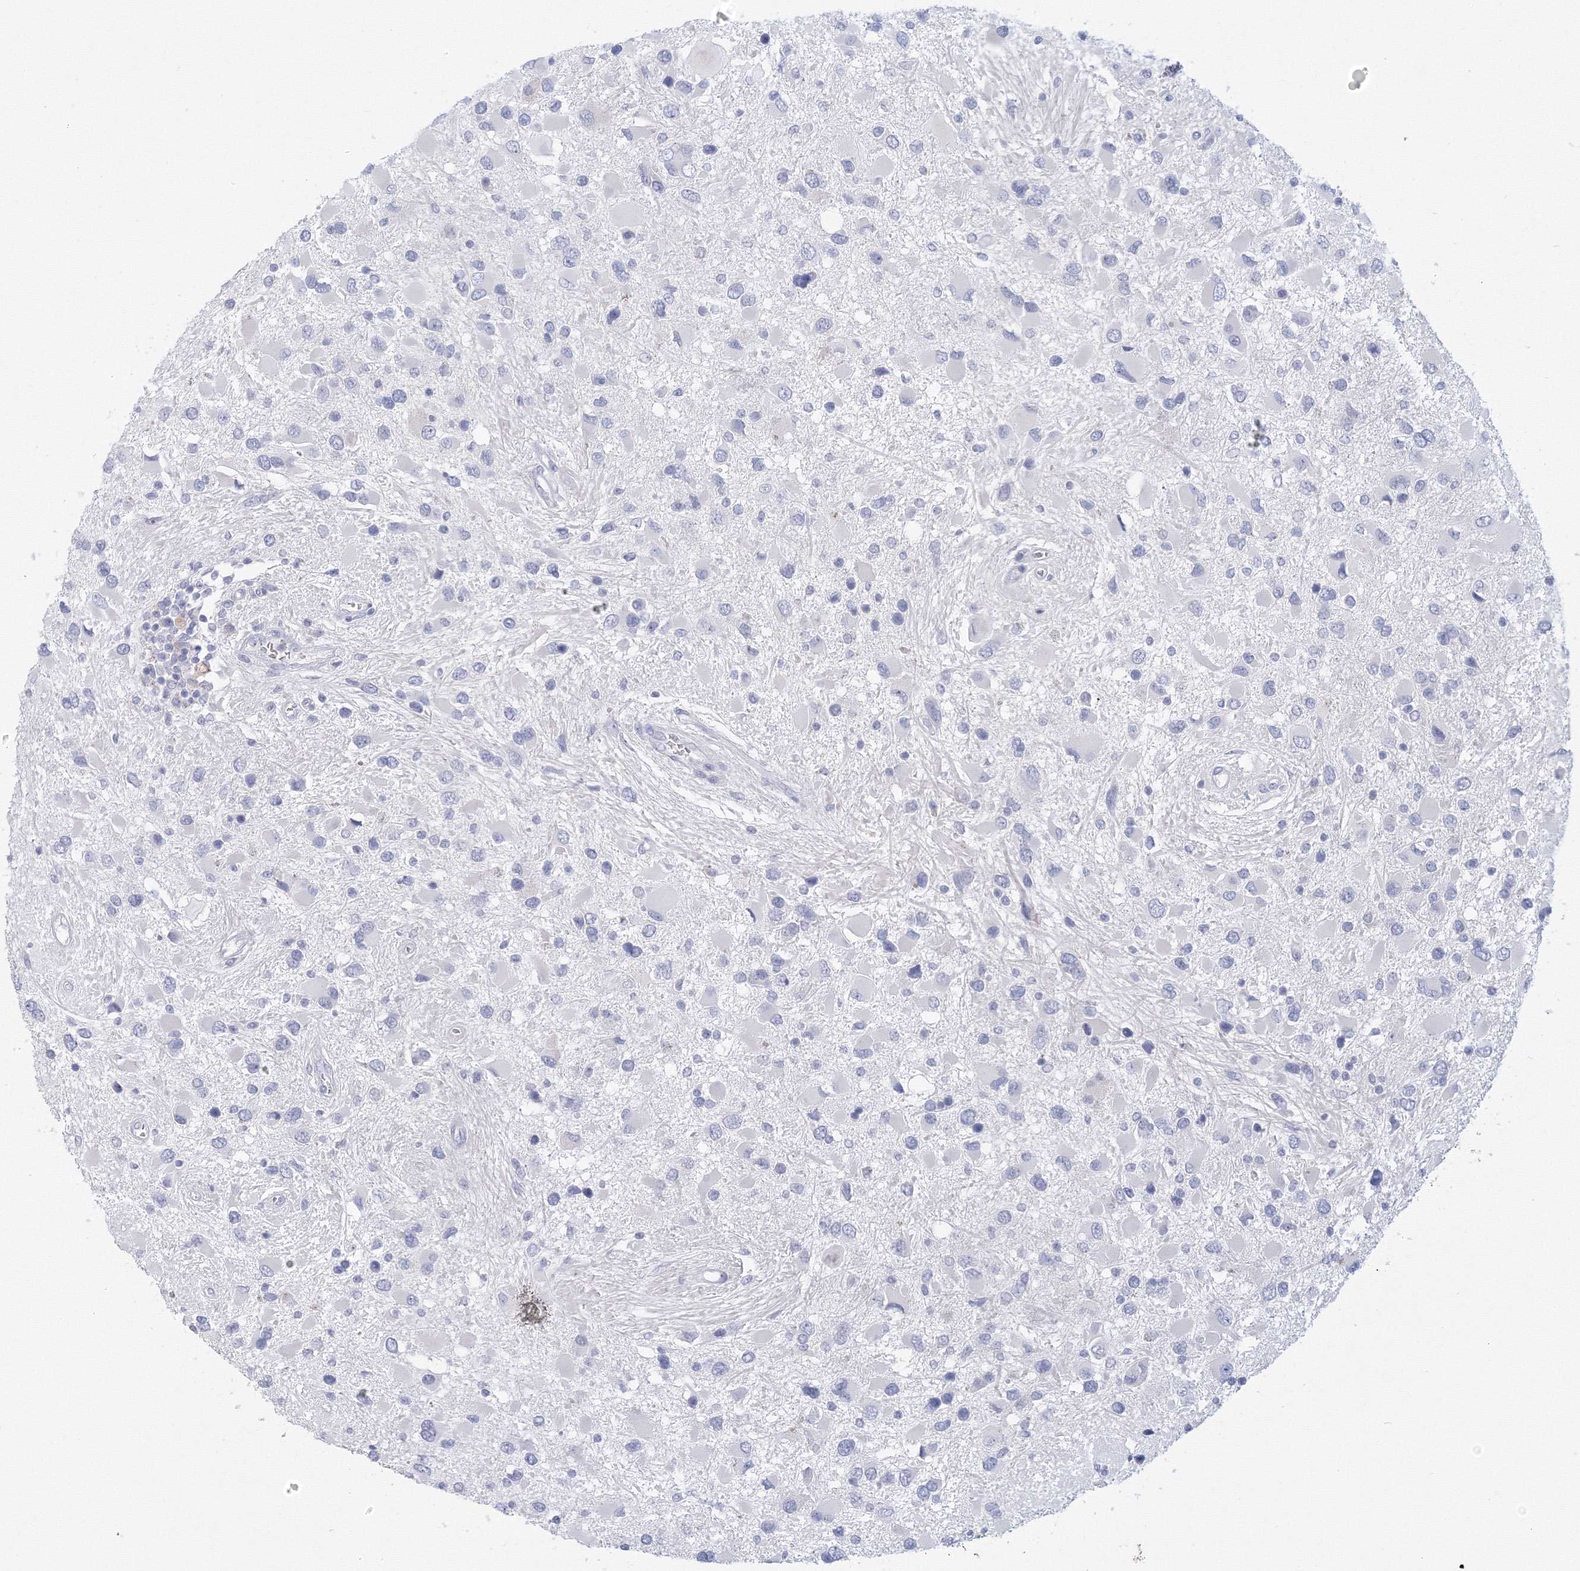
{"staining": {"intensity": "negative", "quantity": "none", "location": "none"}, "tissue": "glioma", "cell_type": "Tumor cells", "image_type": "cancer", "snomed": [{"axis": "morphology", "description": "Glioma, malignant, High grade"}, {"axis": "topography", "description": "Brain"}], "caption": "IHC of human glioma shows no expression in tumor cells. (Stains: DAB IHC with hematoxylin counter stain, Microscopy: brightfield microscopy at high magnification).", "gene": "TACC2", "patient": {"sex": "male", "age": 53}}